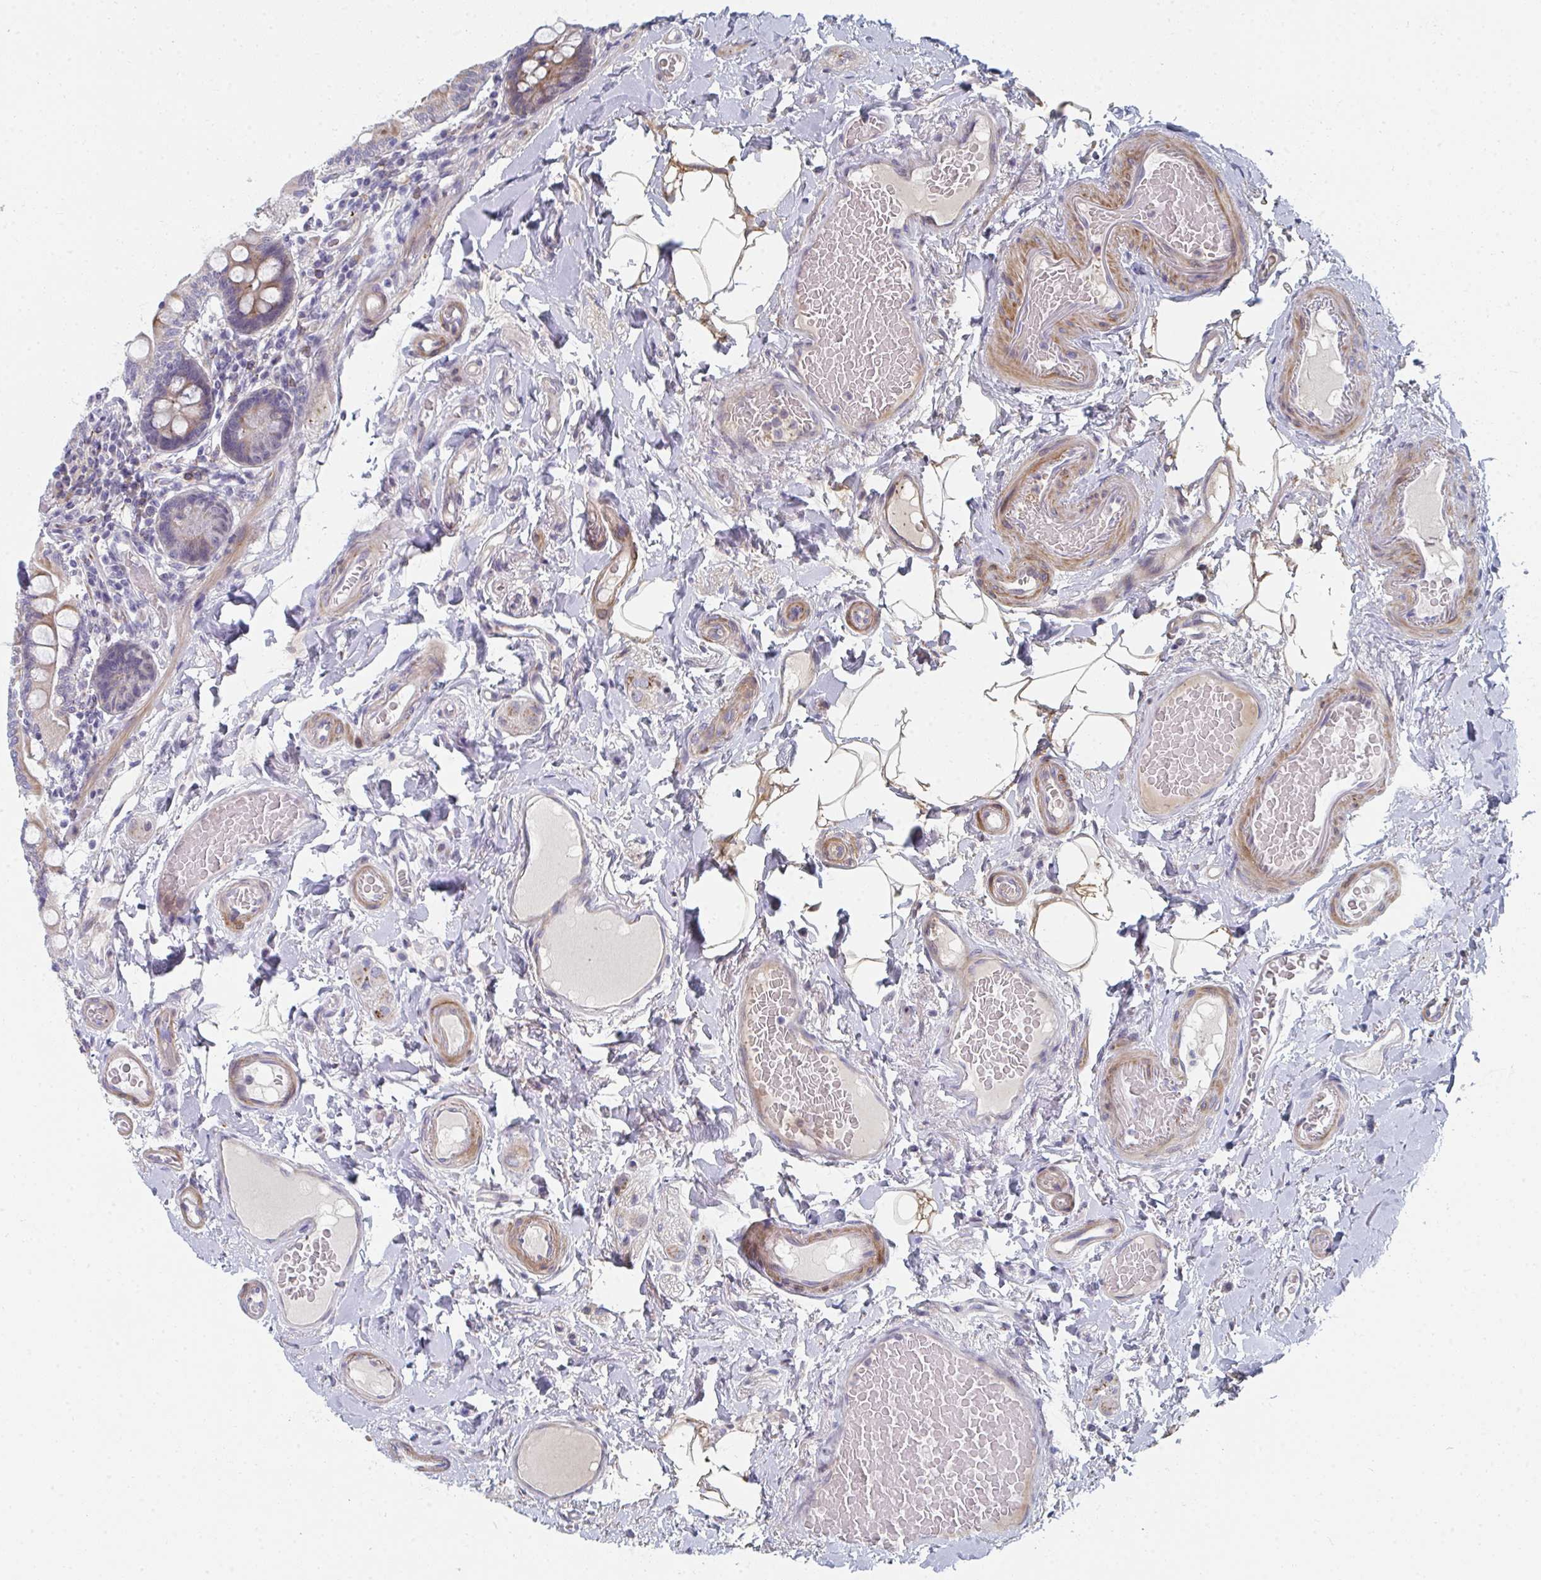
{"staining": {"intensity": "moderate", "quantity": "25%-75%", "location": "cytoplasmic/membranous"}, "tissue": "small intestine", "cell_type": "Glandular cells", "image_type": "normal", "snomed": [{"axis": "morphology", "description": "Normal tissue, NOS"}, {"axis": "topography", "description": "Small intestine"}], "caption": "Protein expression analysis of benign human small intestine reveals moderate cytoplasmic/membranous positivity in about 25%-75% of glandular cells.", "gene": "PSMG1", "patient": {"sex": "female", "age": 64}}